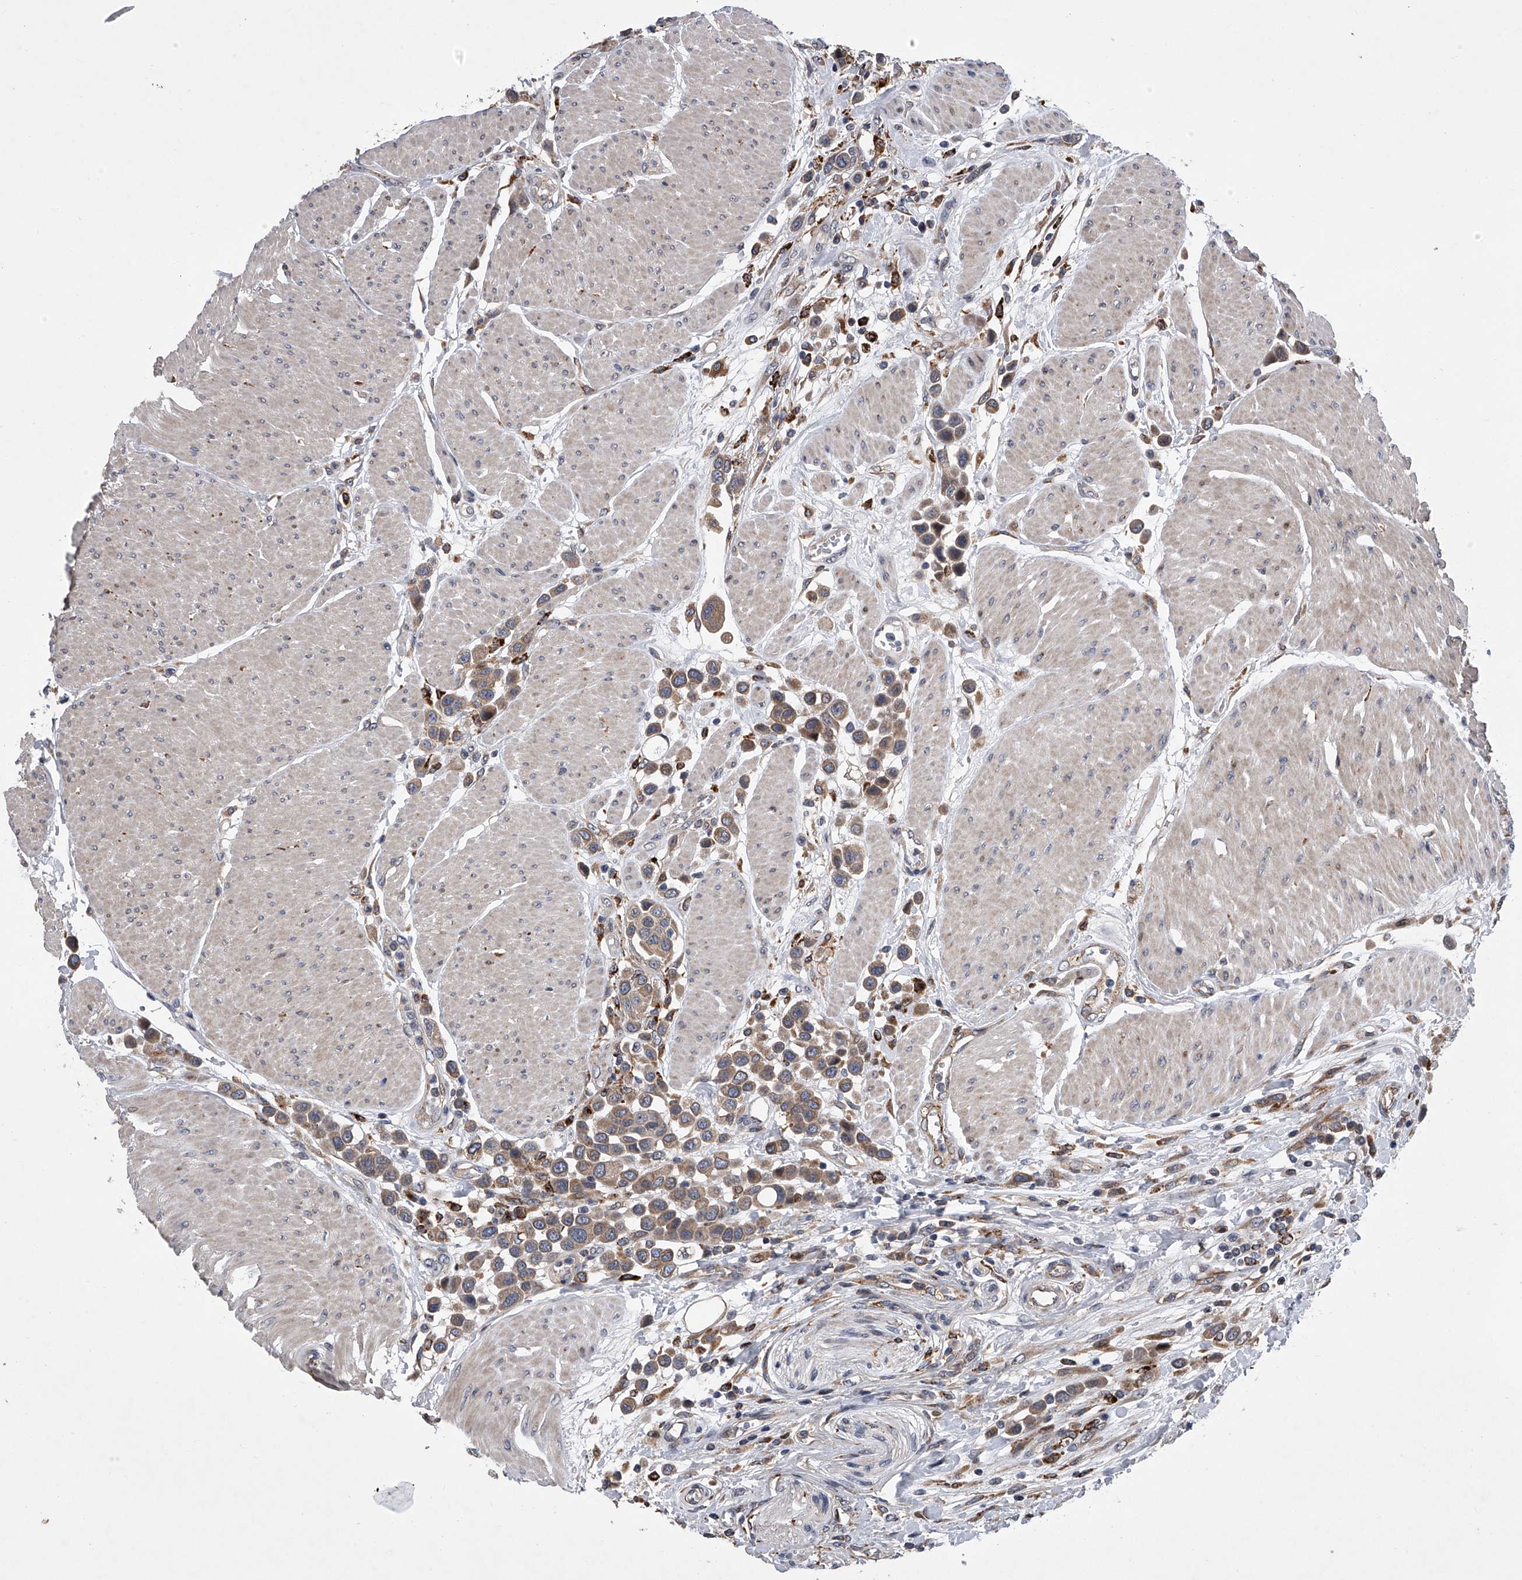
{"staining": {"intensity": "weak", "quantity": ">75%", "location": "cytoplasmic/membranous"}, "tissue": "urothelial cancer", "cell_type": "Tumor cells", "image_type": "cancer", "snomed": [{"axis": "morphology", "description": "Urothelial carcinoma, High grade"}, {"axis": "topography", "description": "Urinary bladder"}], "caption": "High-power microscopy captured an IHC histopathology image of urothelial cancer, revealing weak cytoplasmic/membranous positivity in approximately >75% of tumor cells.", "gene": "TRIM8", "patient": {"sex": "male", "age": 50}}